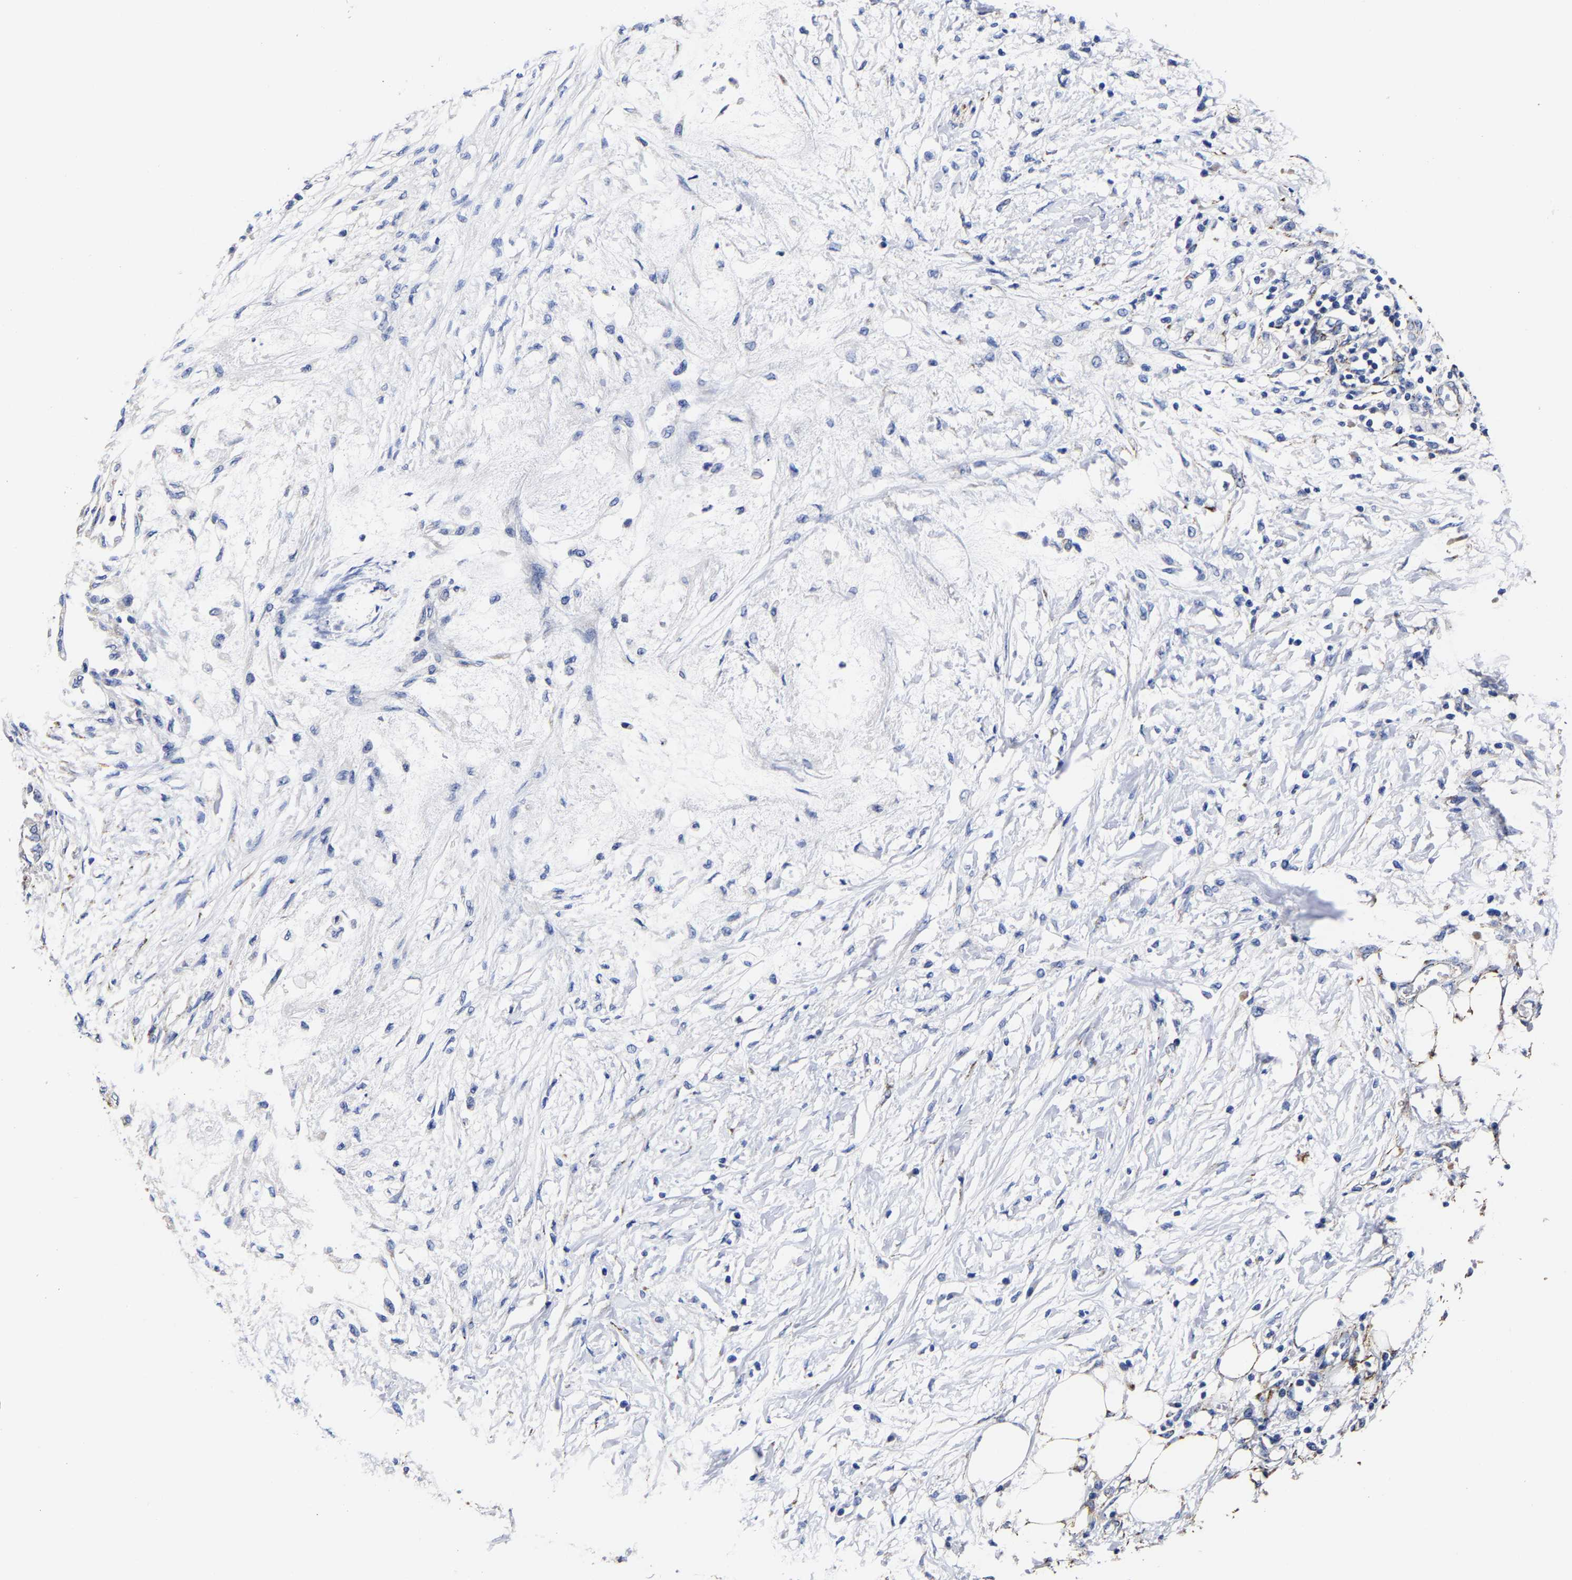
{"staining": {"intensity": "negative", "quantity": "none", "location": "none"}, "tissue": "pancreatic cancer", "cell_type": "Tumor cells", "image_type": "cancer", "snomed": [{"axis": "morphology", "description": "Normal tissue, NOS"}, {"axis": "morphology", "description": "Adenocarcinoma, NOS"}, {"axis": "topography", "description": "Pancreas"}, {"axis": "topography", "description": "Duodenum"}], "caption": "Tumor cells show no significant protein expression in pancreatic cancer (adenocarcinoma). (DAB IHC, high magnification).", "gene": "AASS", "patient": {"sex": "female", "age": 60}}